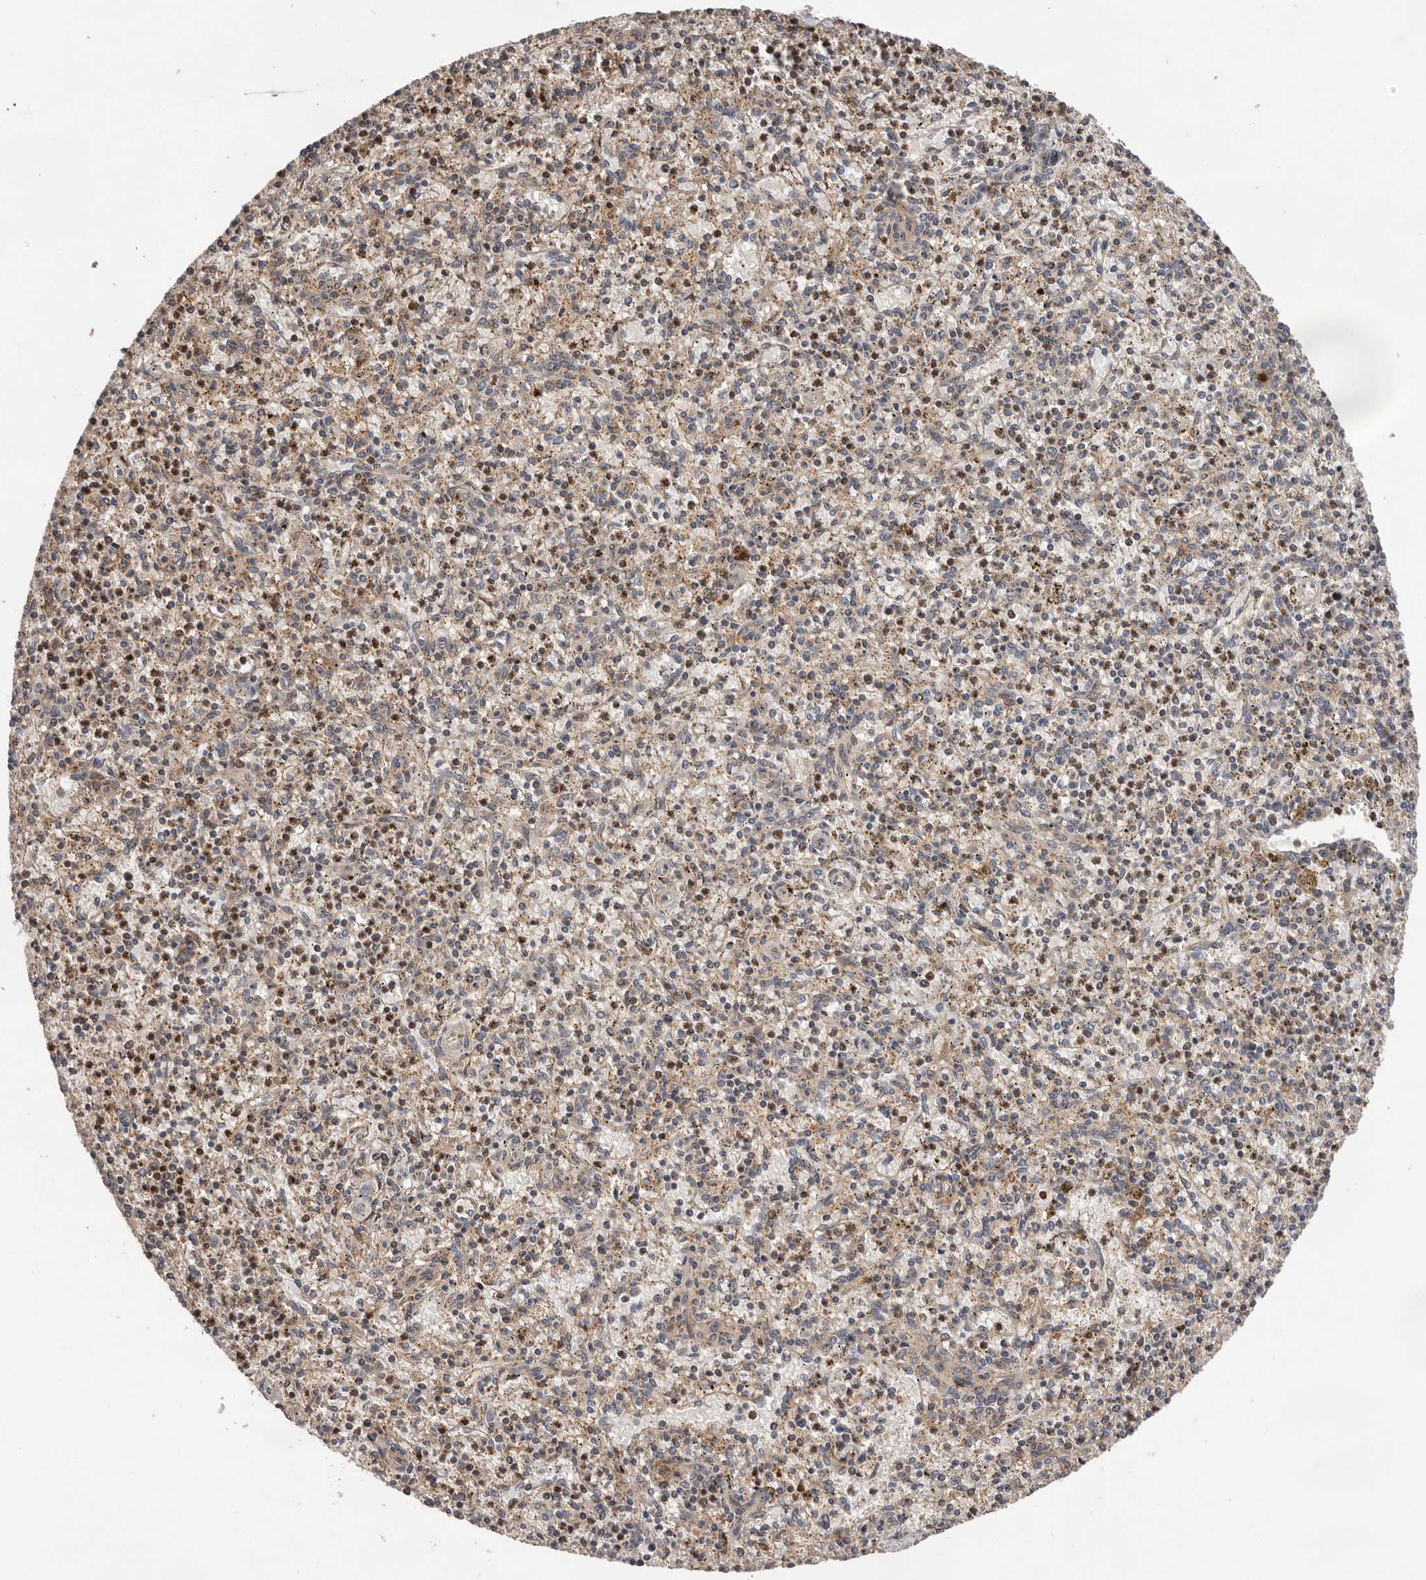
{"staining": {"intensity": "strong", "quantity": "25%-75%", "location": "cytoplasmic/membranous"}, "tissue": "spleen", "cell_type": "Cells in red pulp", "image_type": "normal", "snomed": [{"axis": "morphology", "description": "Normal tissue, NOS"}, {"axis": "topography", "description": "Spleen"}], "caption": "Cells in red pulp display strong cytoplasmic/membranous staining in approximately 25%-75% of cells in unremarkable spleen.", "gene": "RNF157", "patient": {"sex": "male", "age": 72}}